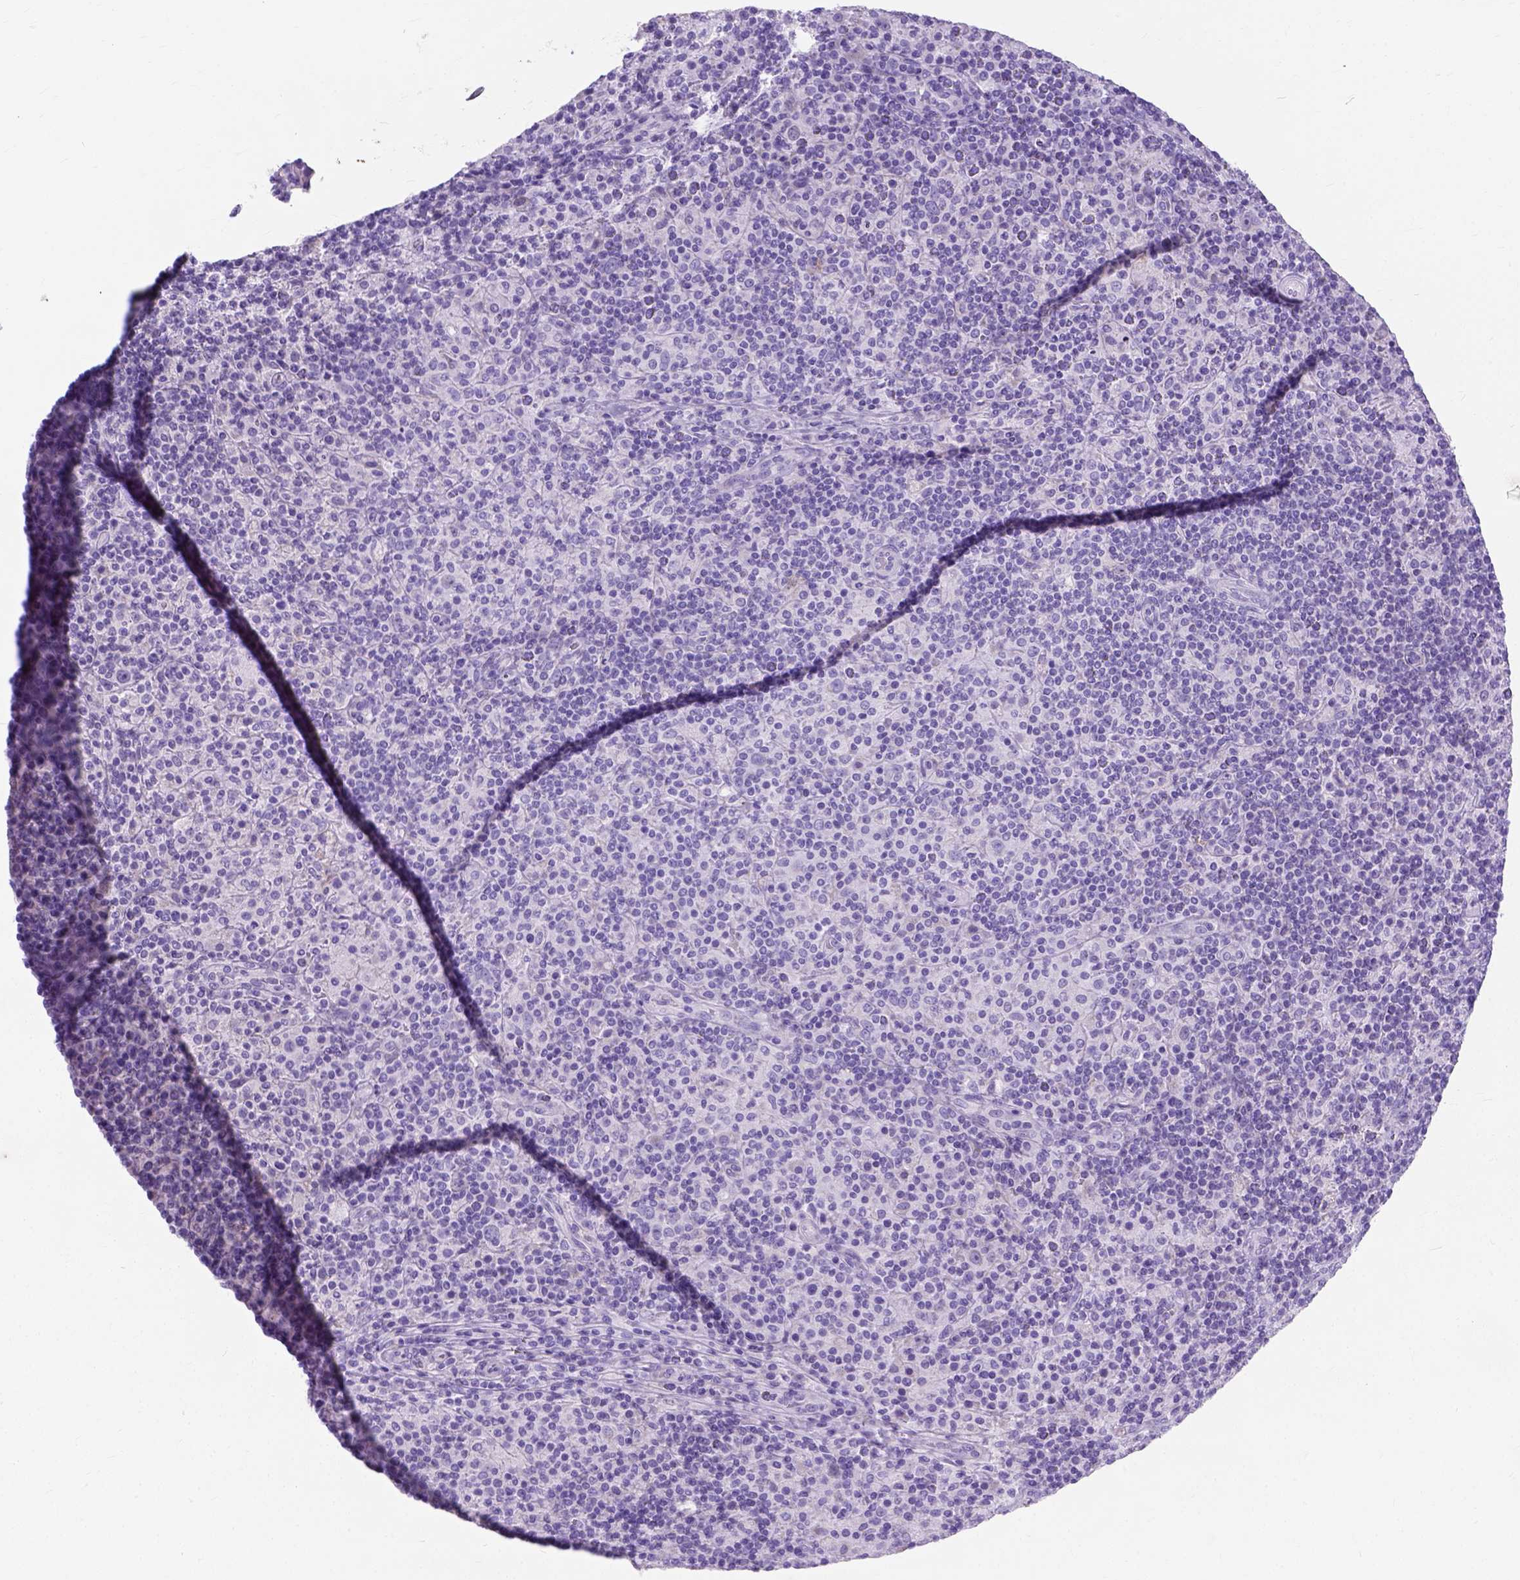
{"staining": {"intensity": "negative", "quantity": "none", "location": "none"}, "tissue": "lymphoma", "cell_type": "Tumor cells", "image_type": "cancer", "snomed": [{"axis": "morphology", "description": "Hodgkin's disease, NOS"}, {"axis": "topography", "description": "Lymph node"}], "caption": "Hodgkin's disease was stained to show a protein in brown. There is no significant staining in tumor cells.", "gene": "MYH15", "patient": {"sex": "male", "age": 70}}